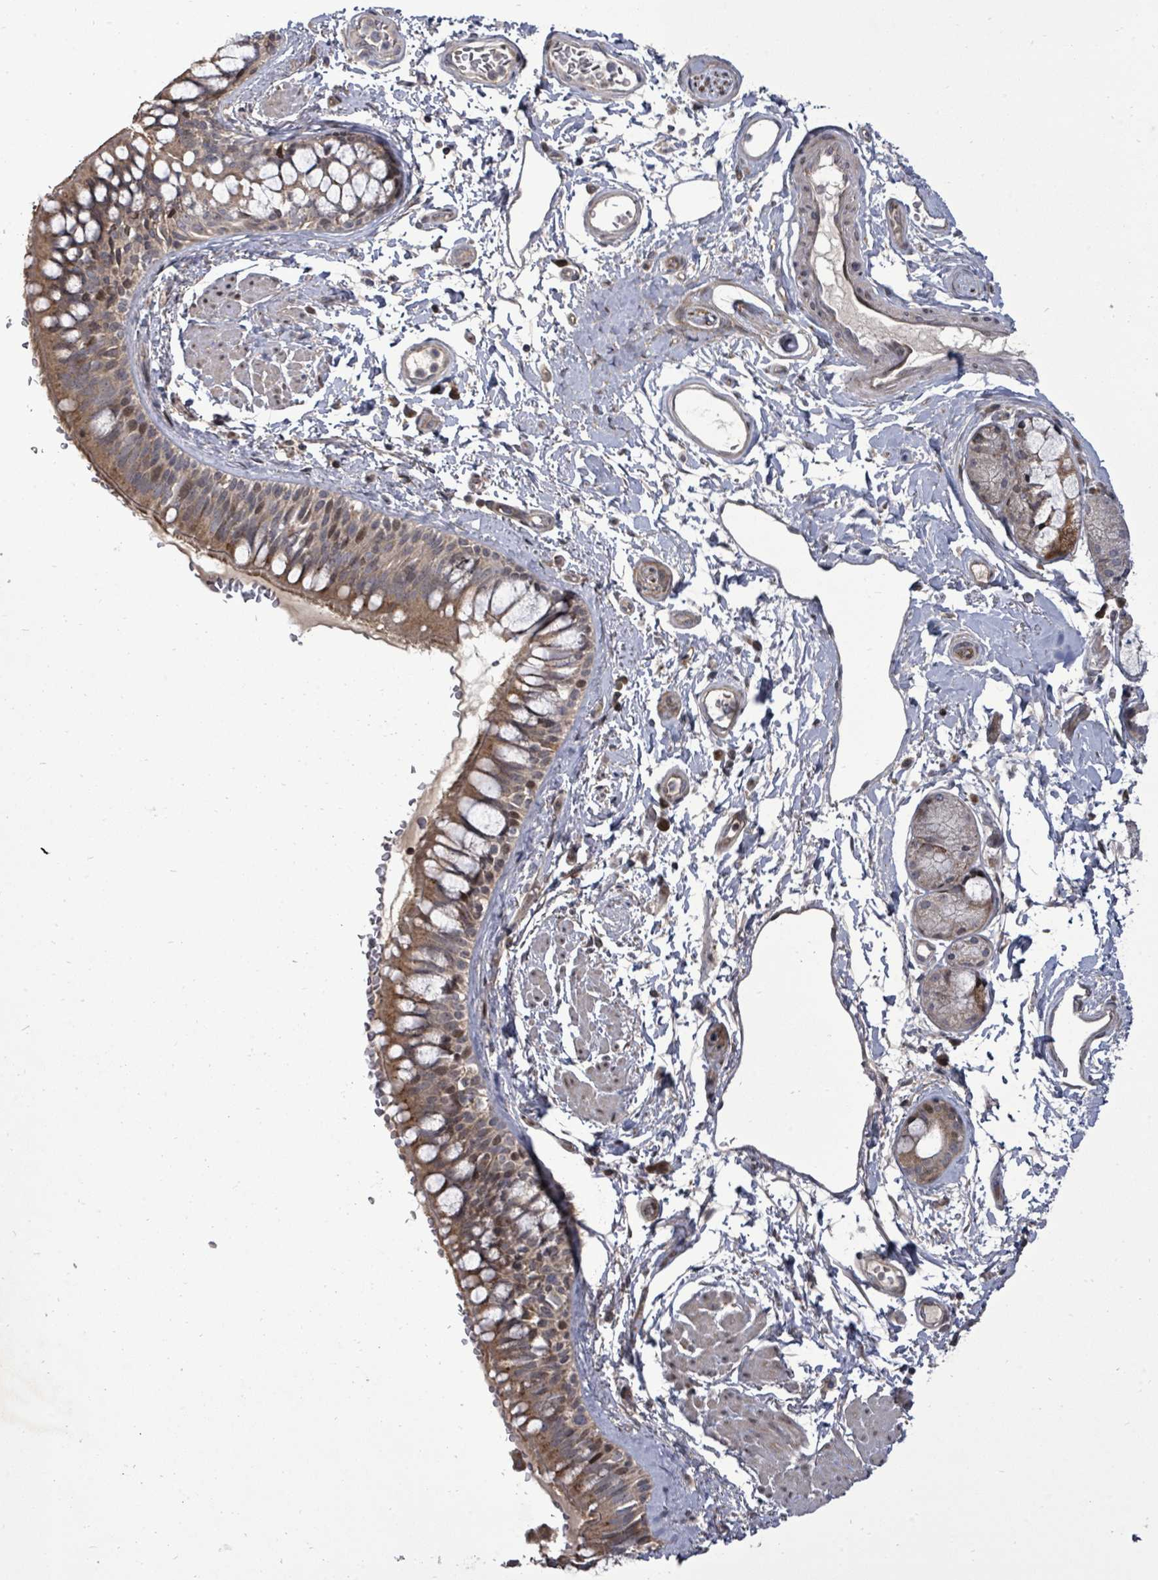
{"staining": {"intensity": "moderate", "quantity": ">75%", "location": "cytoplasmic/membranous,nuclear"}, "tissue": "bronchus", "cell_type": "Respiratory epithelial cells", "image_type": "normal", "snomed": [{"axis": "morphology", "description": "Normal tissue, NOS"}, {"axis": "topography", "description": "Lymph node"}, {"axis": "topography", "description": "Cartilage tissue"}, {"axis": "topography", "description": "Bronchus"}], "caption": "Immunohistochemical staining of unremarkable human bronchus shows >75% levels of moderate cytoplasmic/membranous,nuclear protein positivity in about >75% of respiratory epithelial cells. (Stains: DAB (3,3'-diaminobenzidine) in brown, nuclei in blue, Microscopy: brightfield microscopy at high magnification).", "gene": "KRTAP27", "patient": {"sex": "female", "age": 70}}